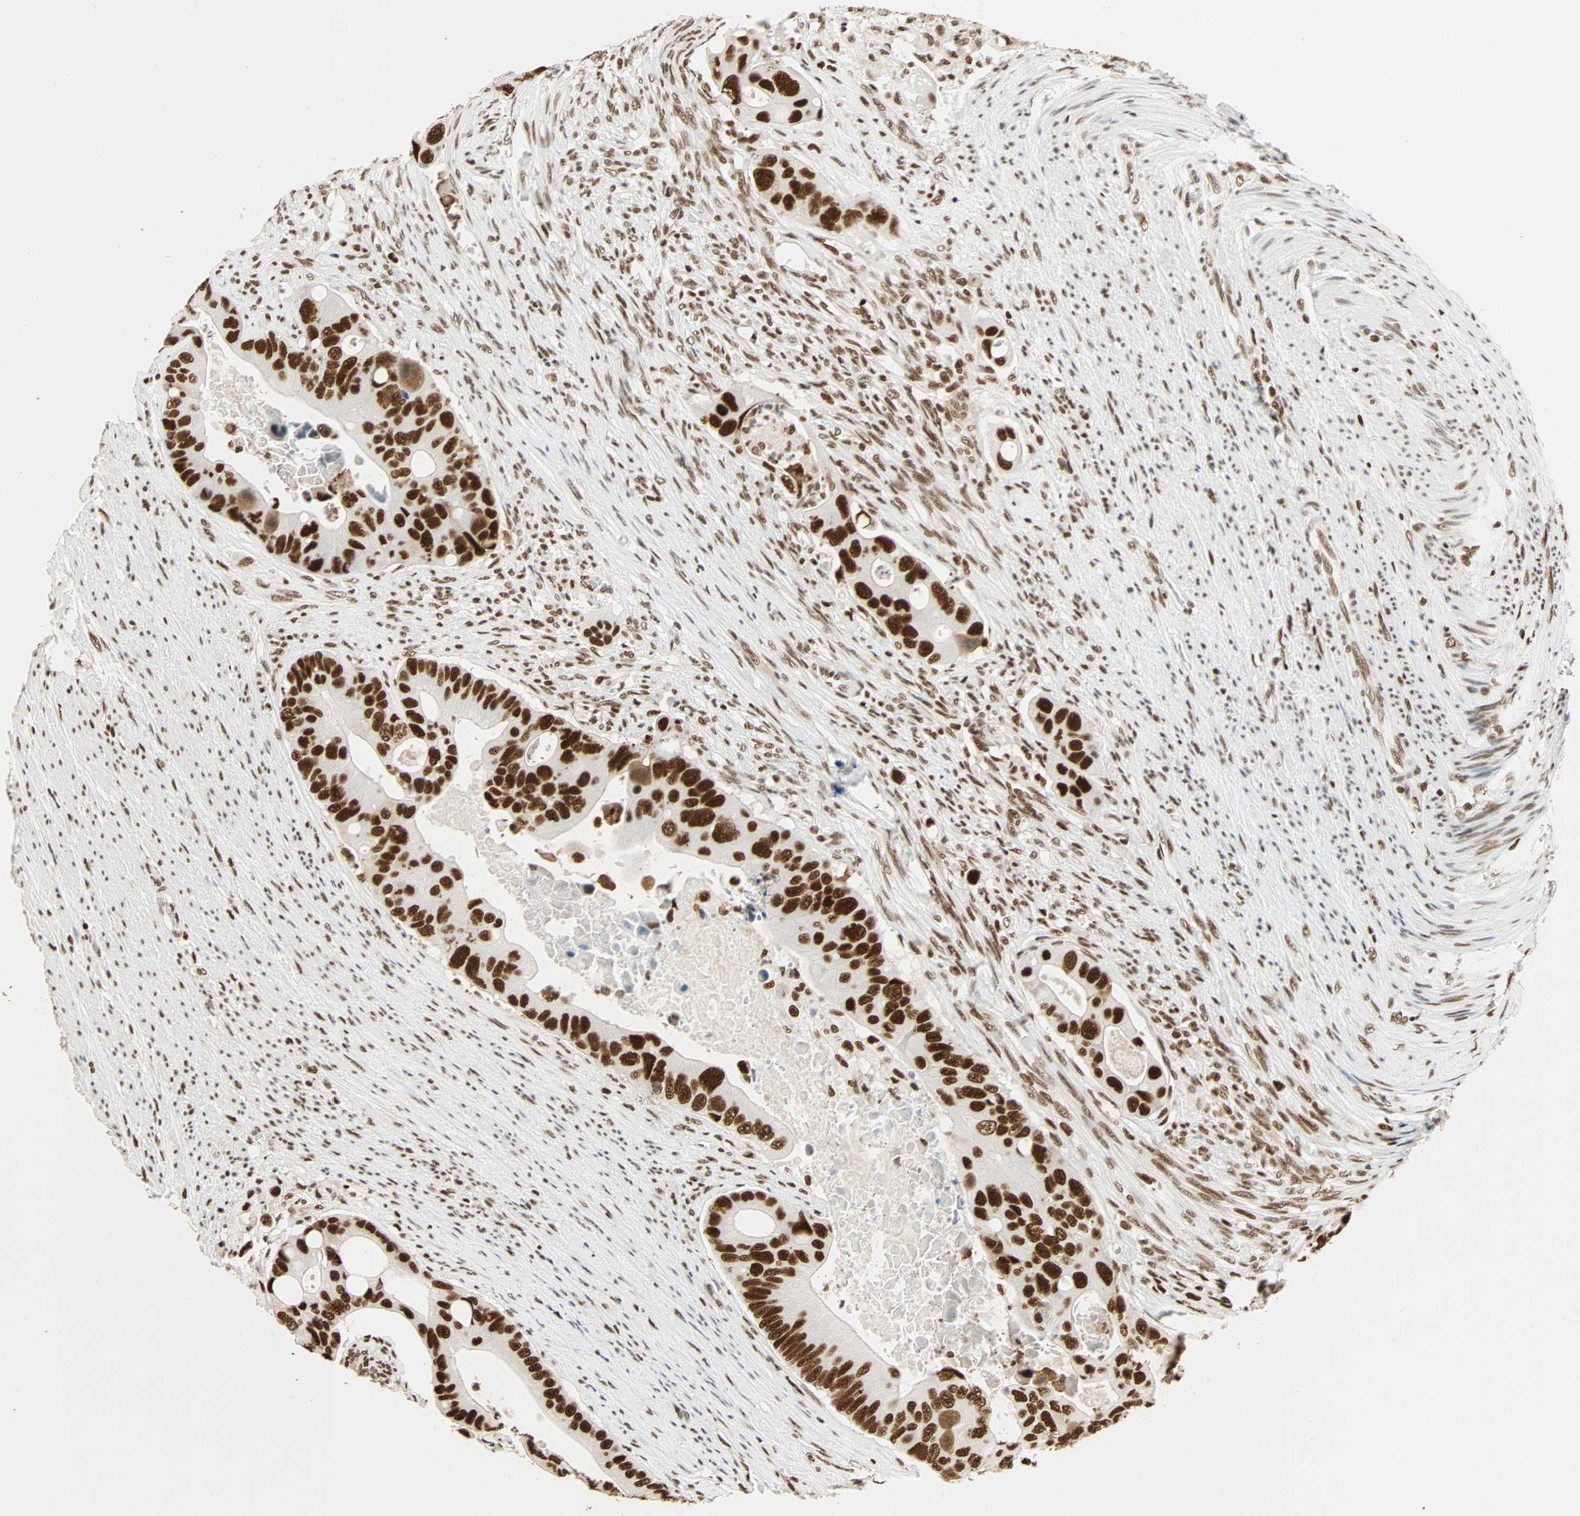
{"staining": {"intensity": "strong", "quantity": ">75%", "location": "nuclear"}, "tissue": "colorectal cancer", "cell_type": "Tumor cells", "image_type": "cancer", "snomed": [{"axis": "morphology", "description": "Adenocarcinoma, NOS"}, {"axis": "topography", "description": "Rectum"}], "caption": "A high-resolution micrograph shows IHC staining of colorectal cancer, which displays strong nuclear expression in approximately >75% of tumor cells.", "gene": "CDK12", "patient": {"sex": "female", "age": 57}}